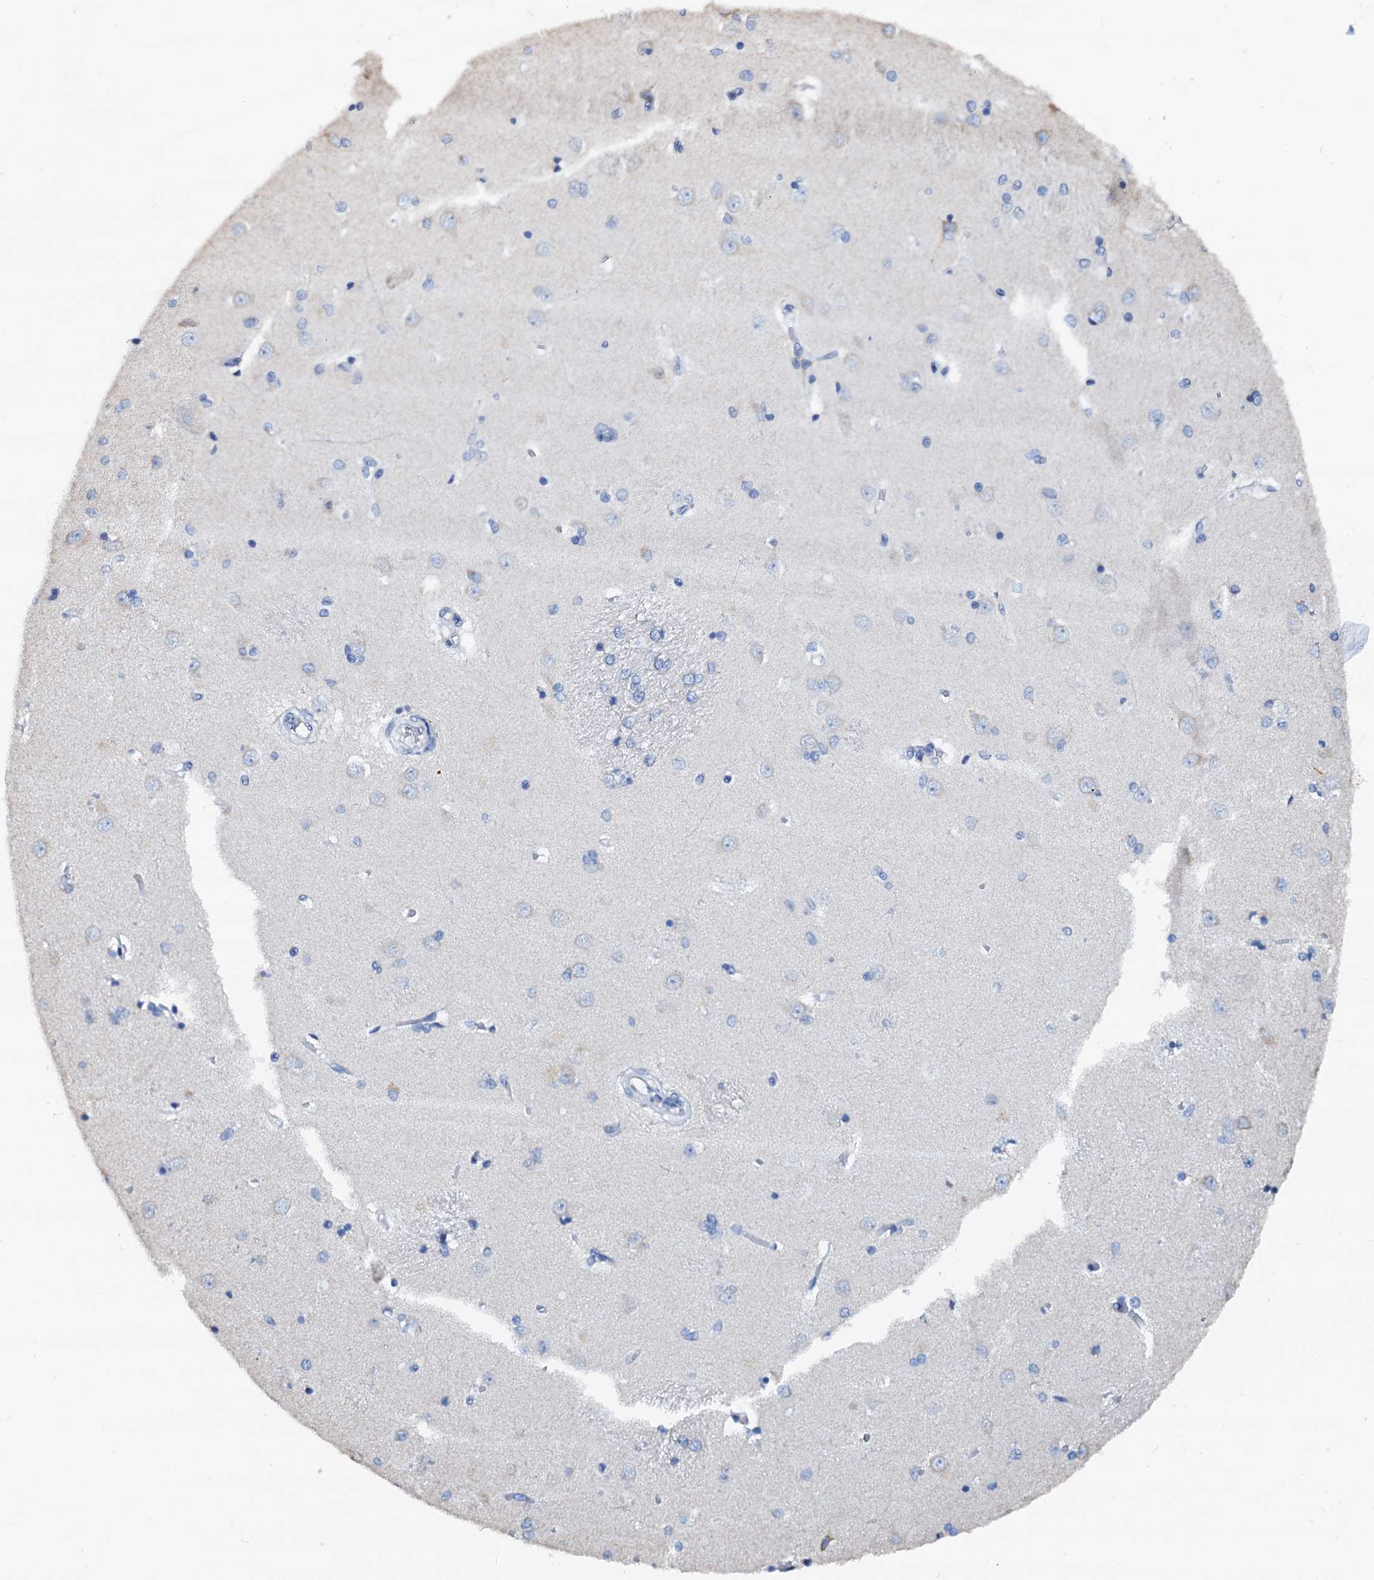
{"staining": {"intensity": "negative", "quantity": "none", "location": "none"}, "tissue": "caudate", "cell_type": "Glial cells", "image_type": "normal", "snomed": [{"axis": "morphology", "description": "Normal tissue, NOS"}, {"axis": "topography", "description": "Lateral ventricle wall"}], "caption": "A micrograph of human caudate is negative for staining in glial cells. (Brightfield microscopy of DAB (3,3'-diaminobenzidine) IHC at high magnification).", "gene": "AKAP3", "patient": {"sex": "male", "age": 37}}